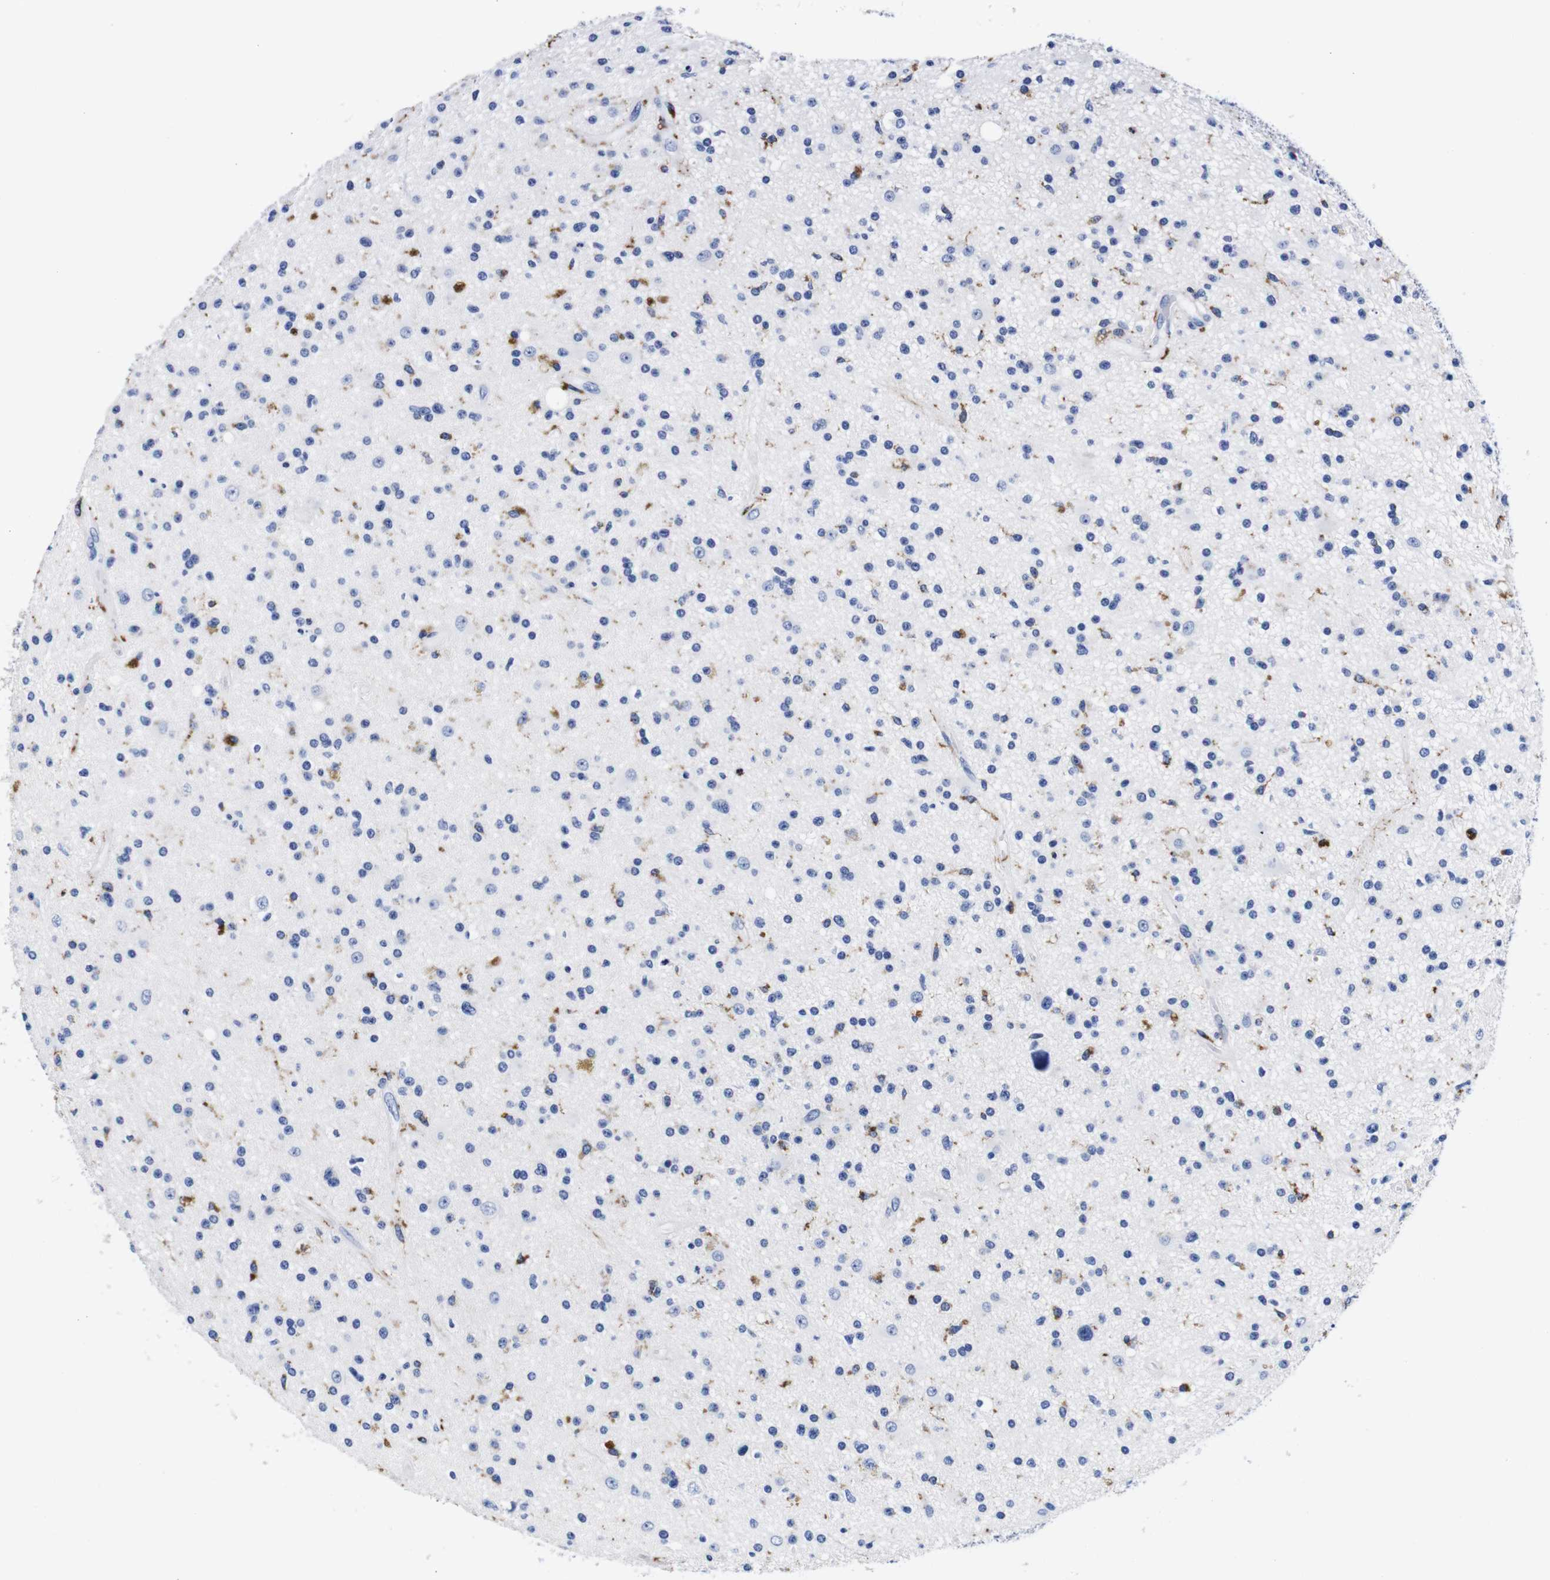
{"staining": {"intensity": "negative", "quantity": "none", "location": "none"}, "tissue": "glioma", "cell_type": "Tumor cells", "image_type": "cancer", "snomed": [{"axis": "morphology", "description": "Glioma, malignant, High grade"}, {"axis": "topography", "description": "Brain"}], "caption": "This is an IHC micrograph of human glioma. There is no positivity in tumor cells.", "gene": "HLA-DMB", "patient": {"sex": "male", "age": 33}}